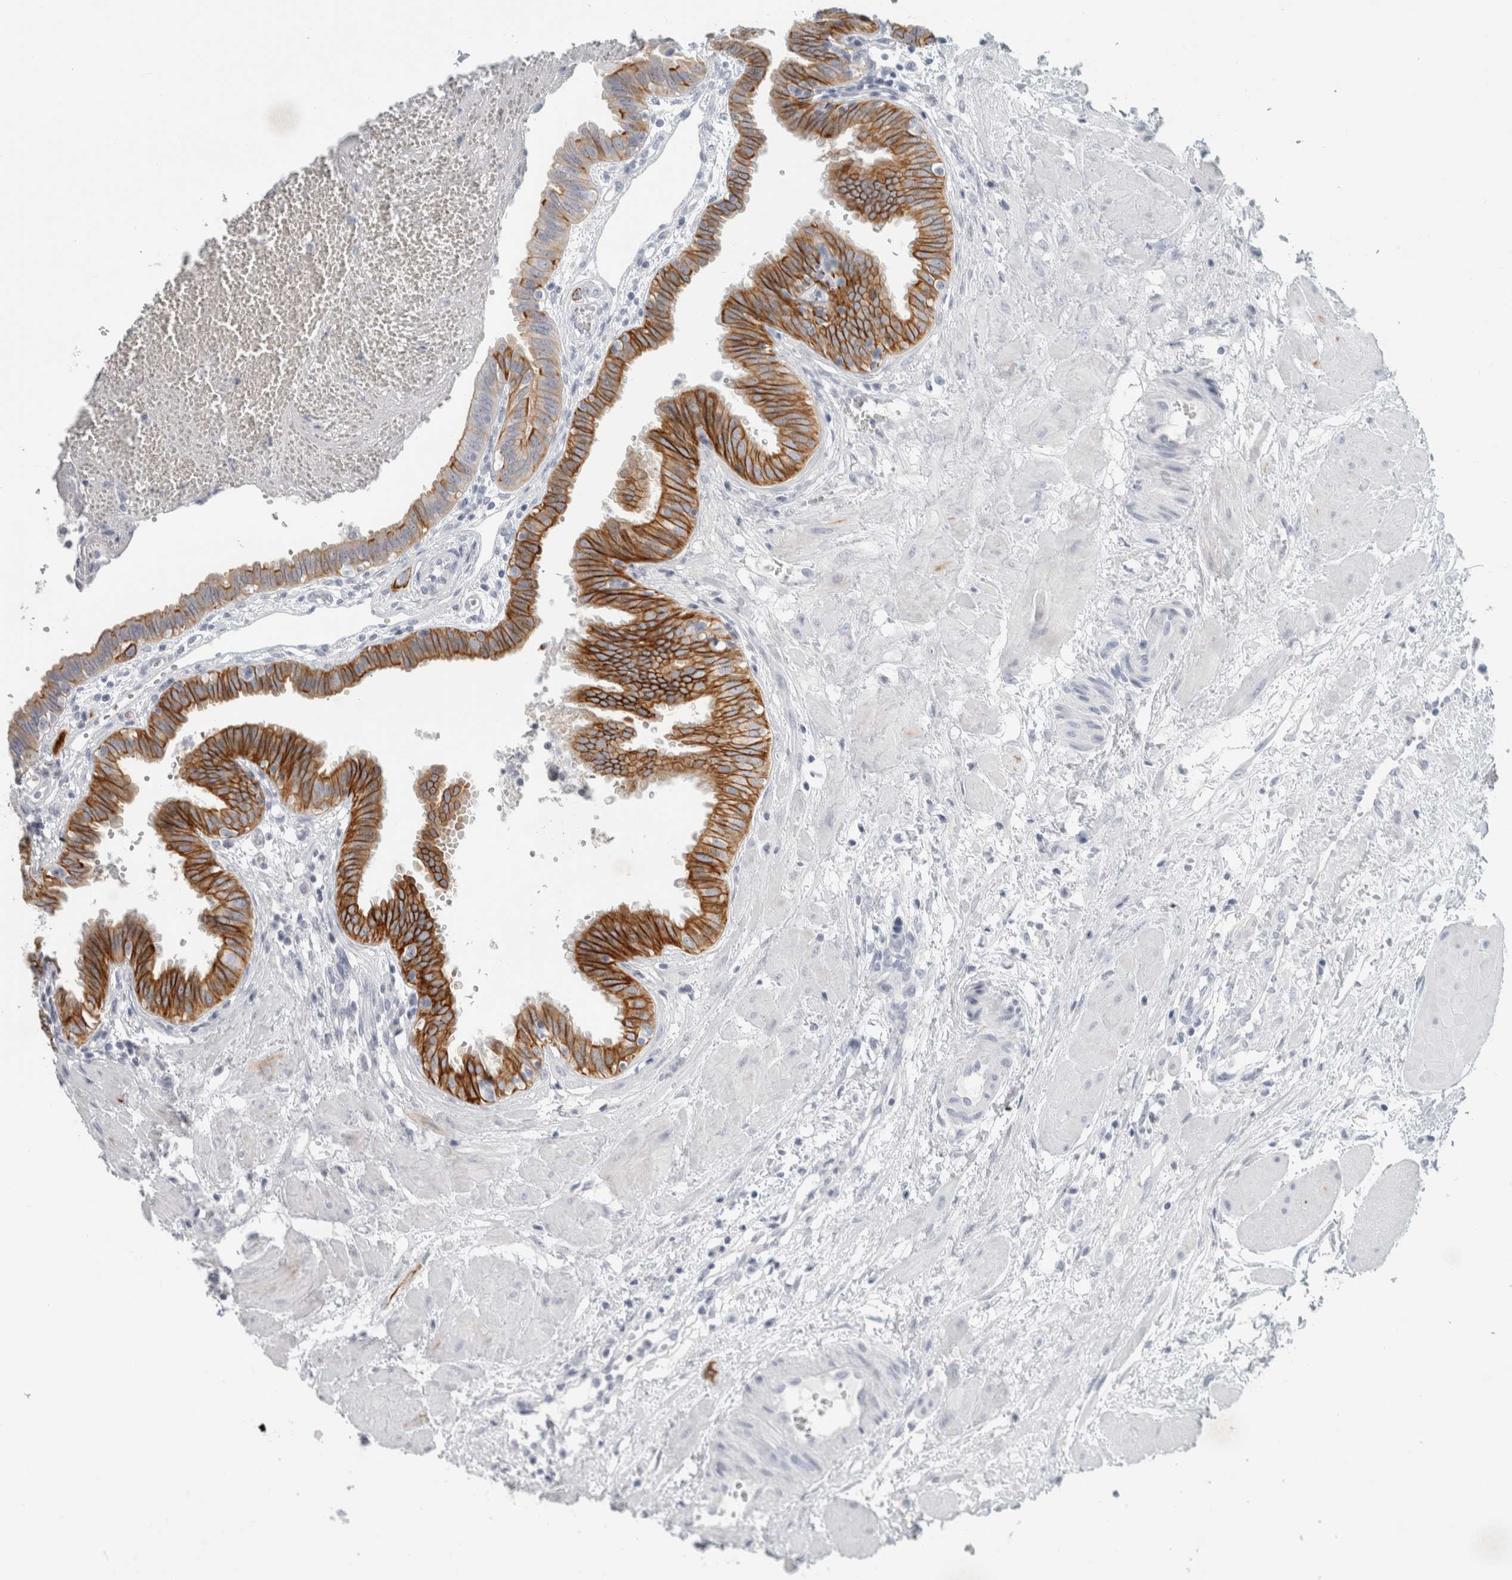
{"staining": {"intensity": "strong", "quantity": ">75%", "location": "cytoplasmic/membranous"}, "tissue": "fallopian tube", "cell_type": "Glandular cells", "image_type": "normal", "snomed": [{"axis": "morphology", "description": "Normal tissue, NOS"}, {"axis": "topography", "description": "Fallopian tube"}, {"axis": "topography", "description": "Placenta"}], "caption": "A brown stain shows strong cytoplasmic/membranous positivity of a protein in glandular cells of benign human fallopian tube.", "gene": "SLC28A3", "patient": {"sex": "female", "age": 32}}